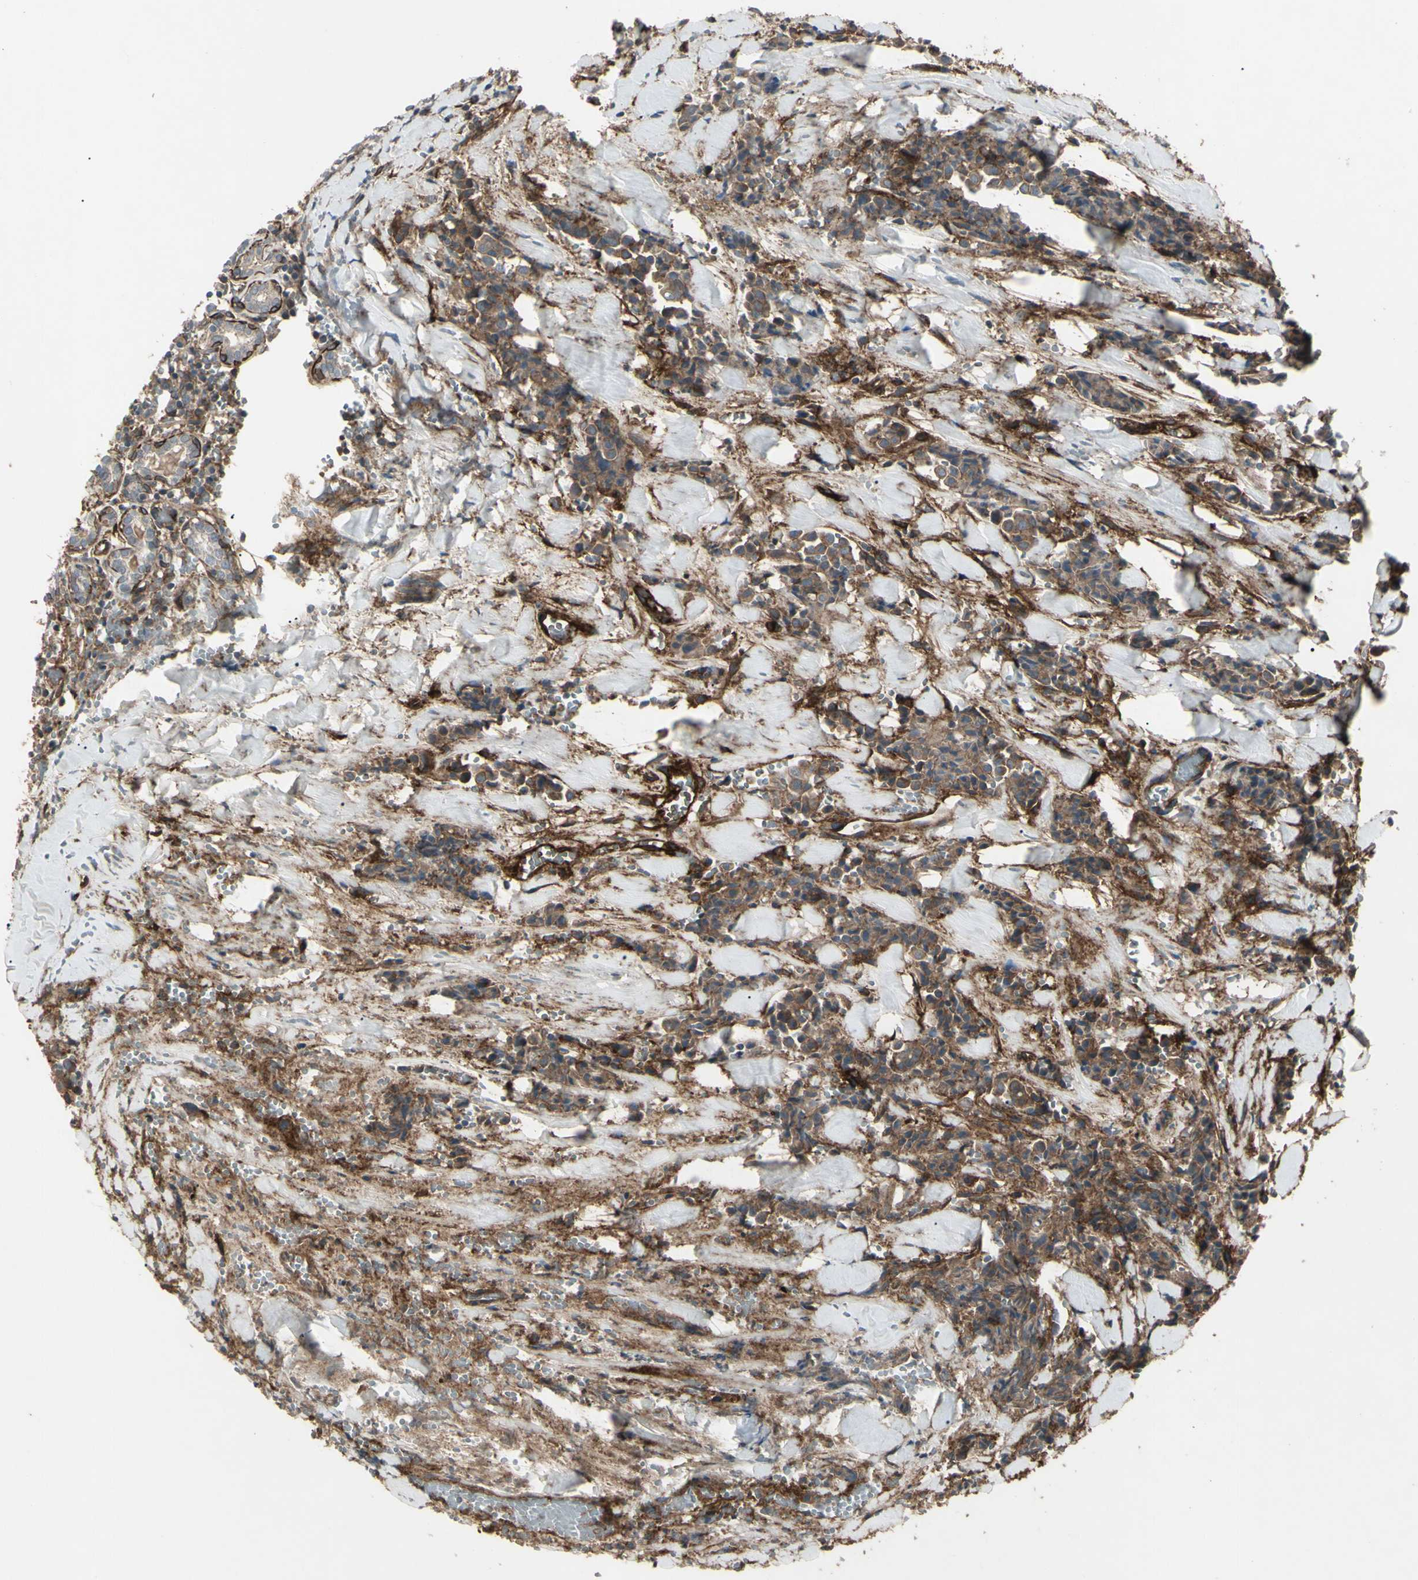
{"staining": {"intensity": "moderate", "quantity": ">75%", "location": "cytoplasmic/membranous"}, "tissue": "head and neck cancer", "cell_type": "Tumor cells", "image_type": "cancer", "snomed": [{"axis": "morphology", "description": "Adenocarcinoma, NOS"}, {"axis": "topography", "description": "Salivary gland"}, {"axis": "topography", "description": "Head-Neck"}], "caption": "A brown stain labels moderate cytoplasmic/membranous expression of a protein in head and neck adenocarcinoma tumor cells.", "gene": "CD276", "patient": {"sex": "female", "age": 59}}